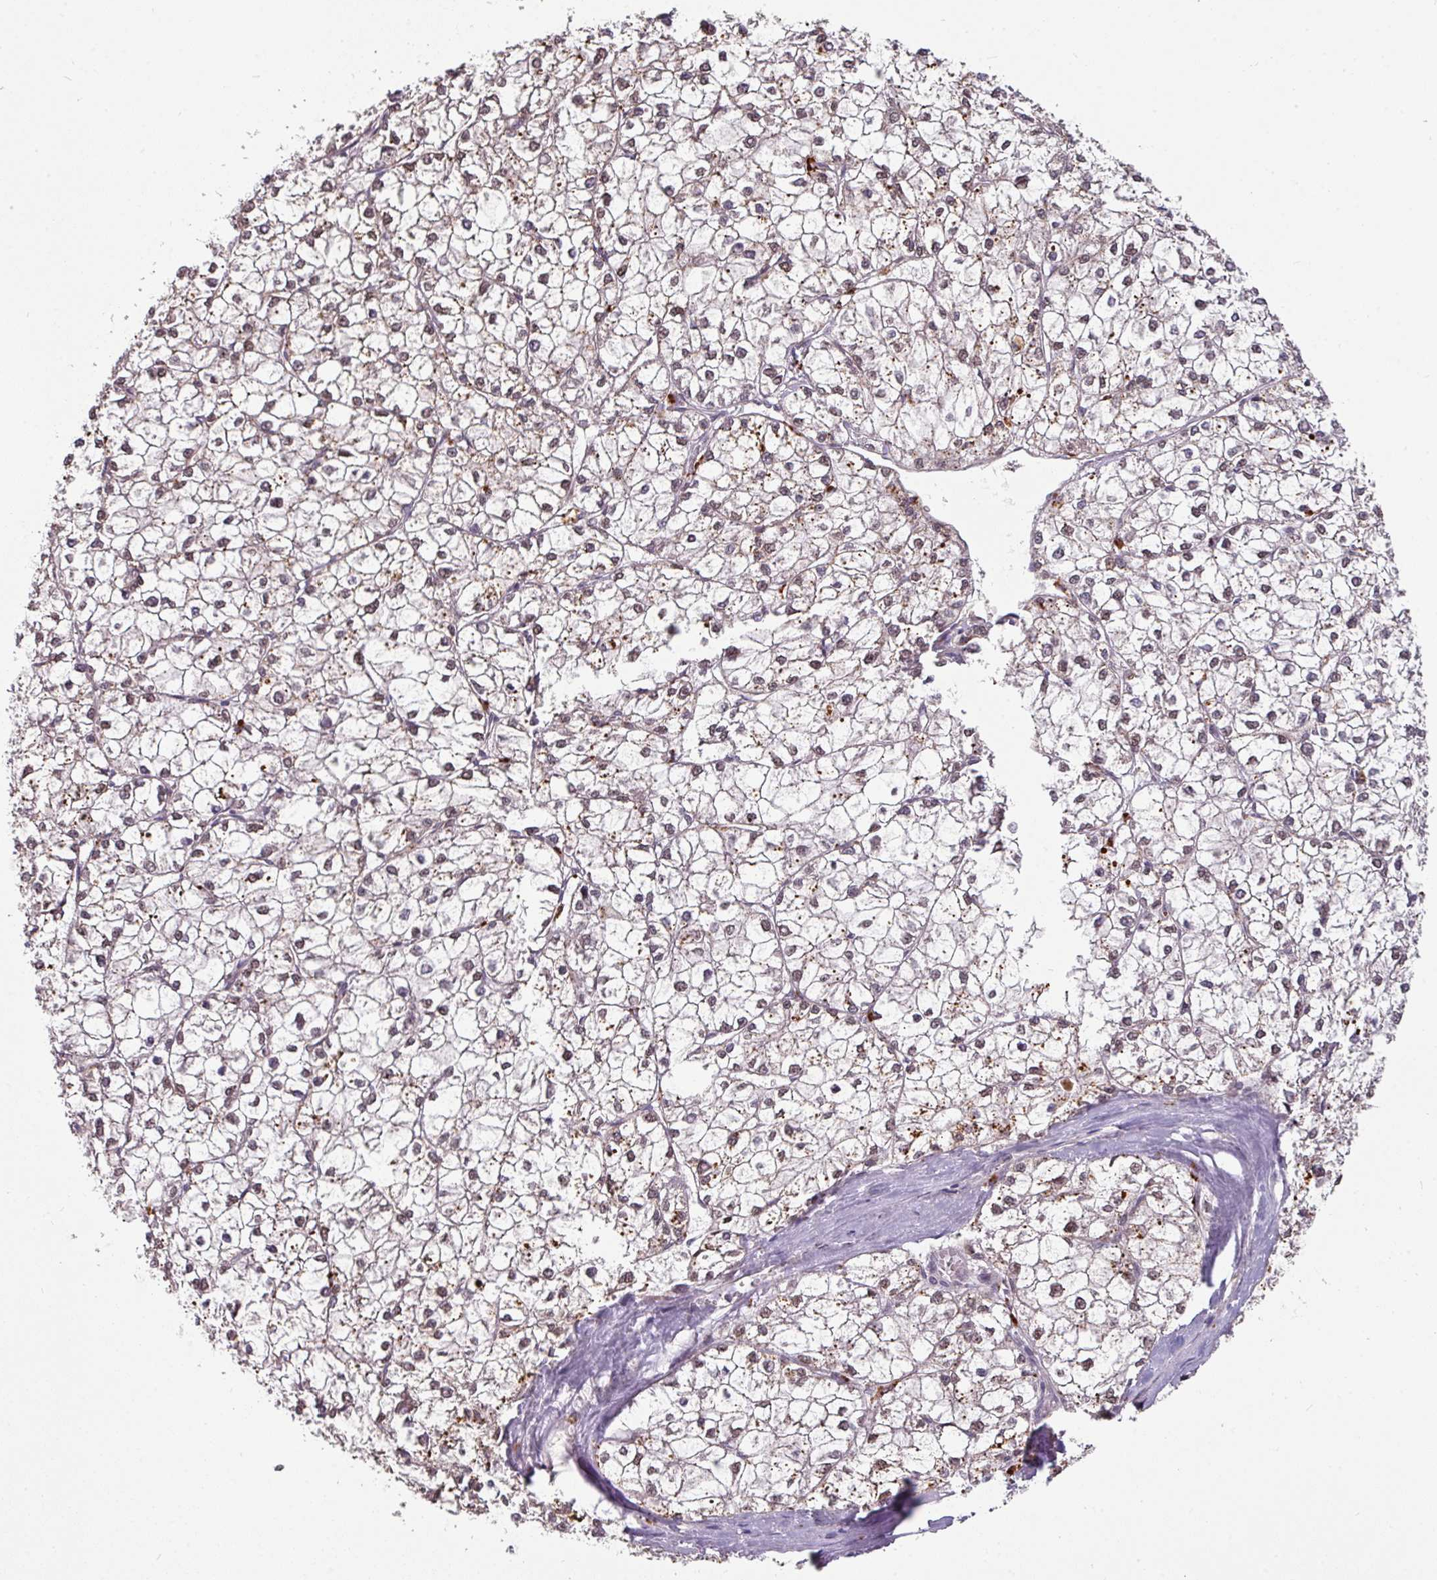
{"staining": {"intensity": "weak", "quantity": "25%-75%", "location": "cytoplasmic/membranous"}, "tissue": "liver cancer", "cell_type": "Tumor cells", "image_type": "cancer", "snomed": [{"axis": "morphology", "description": "Carcinoma, Hepatocellular, NOS"}, {"axis": "topography", "description": "Liver"}], "caption": "Liver hepatocellular carcinoma stained with DAB (3,3'-diaminobenzidine) immunohistochemistry displays low levels of weak cytoplasmic/membranous positivity in approximately 25%-75% of tumor cells.", "gene": "SWSAP1", "patient": {"sex": "female", "age": 43}}